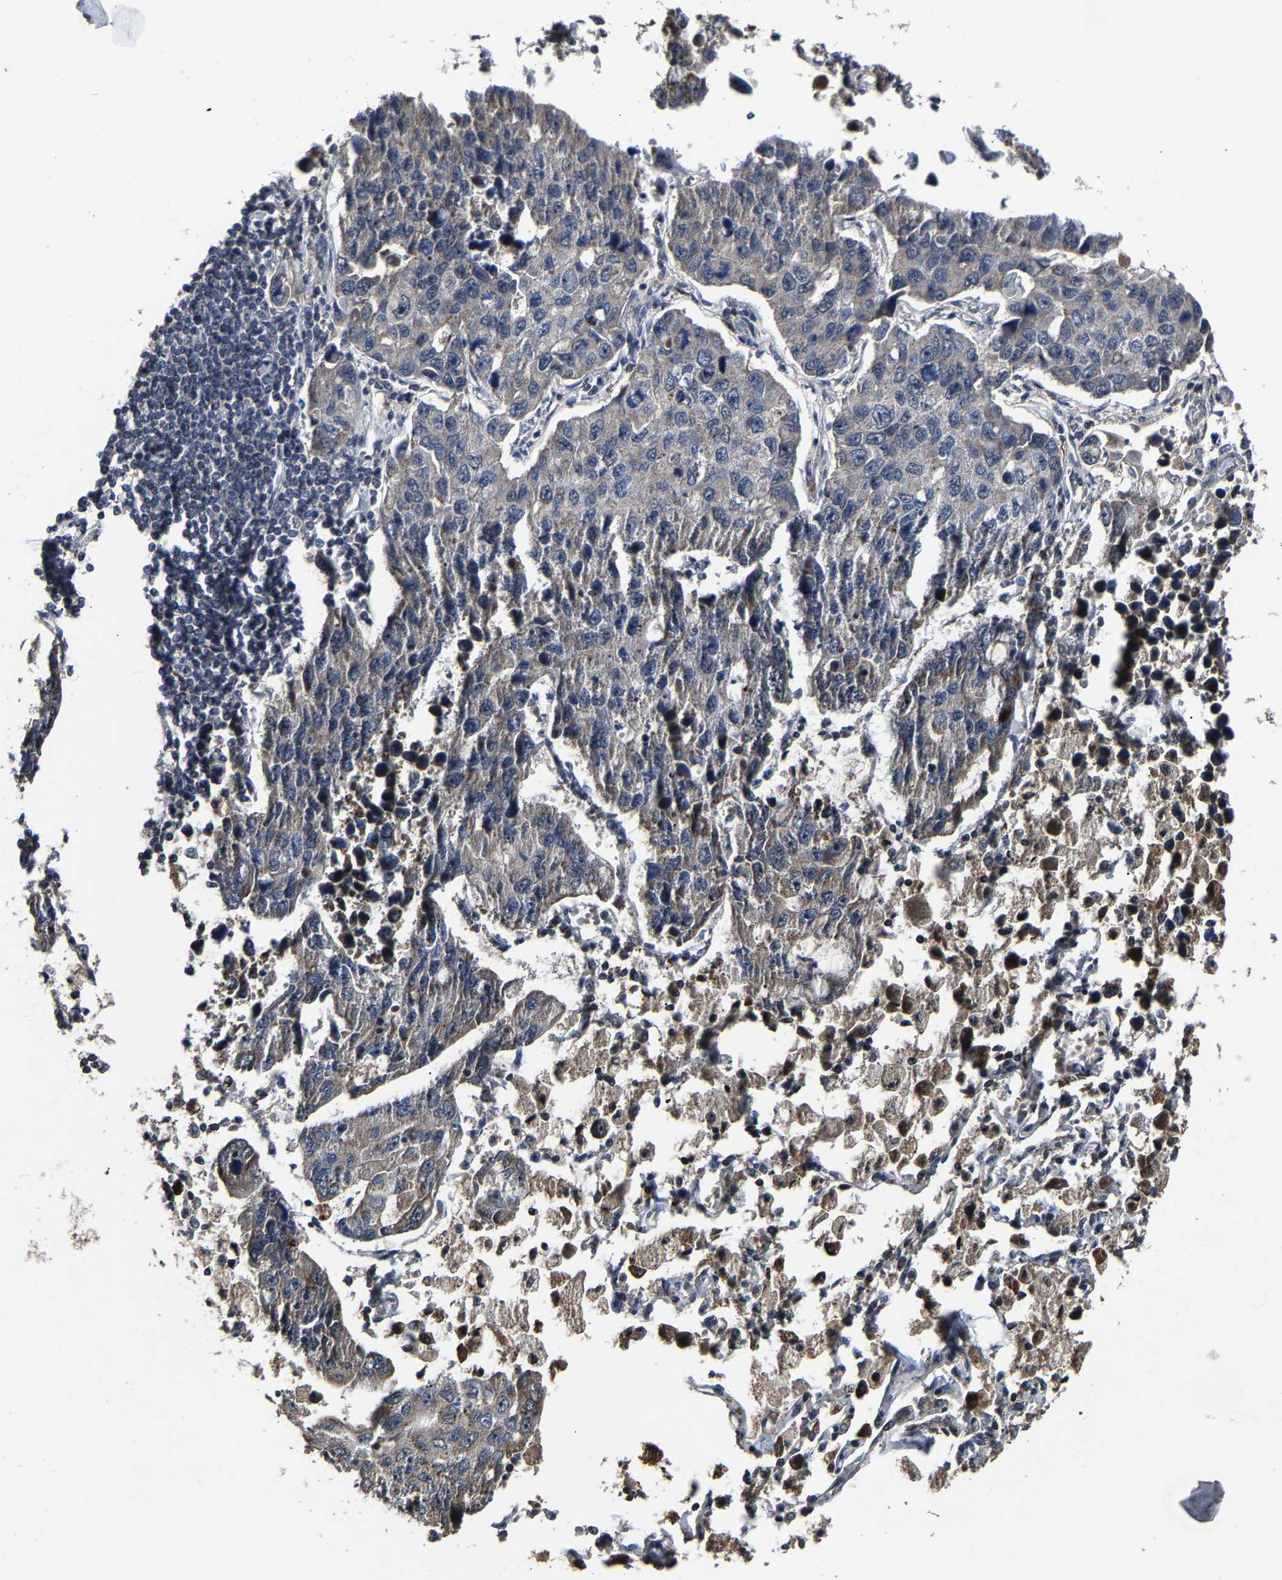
{"staining": {"intensity": "negative", "quantity": "none", "location": "none"}, "tissue": "lung cancer", "cell_type": "Tumor cells", "image_type": "cancer", "snomed": [{"axis": "morphology", "description": "Adenocarcinoma, NOS"}, {"axis": "topography", "description": "Lung"}], "caption": "There is no significant staining in tumor cells of lung cancer (adenocarcinoma).", "gene": "LSM8", "patient": {"sex": "male", "age": 64}}